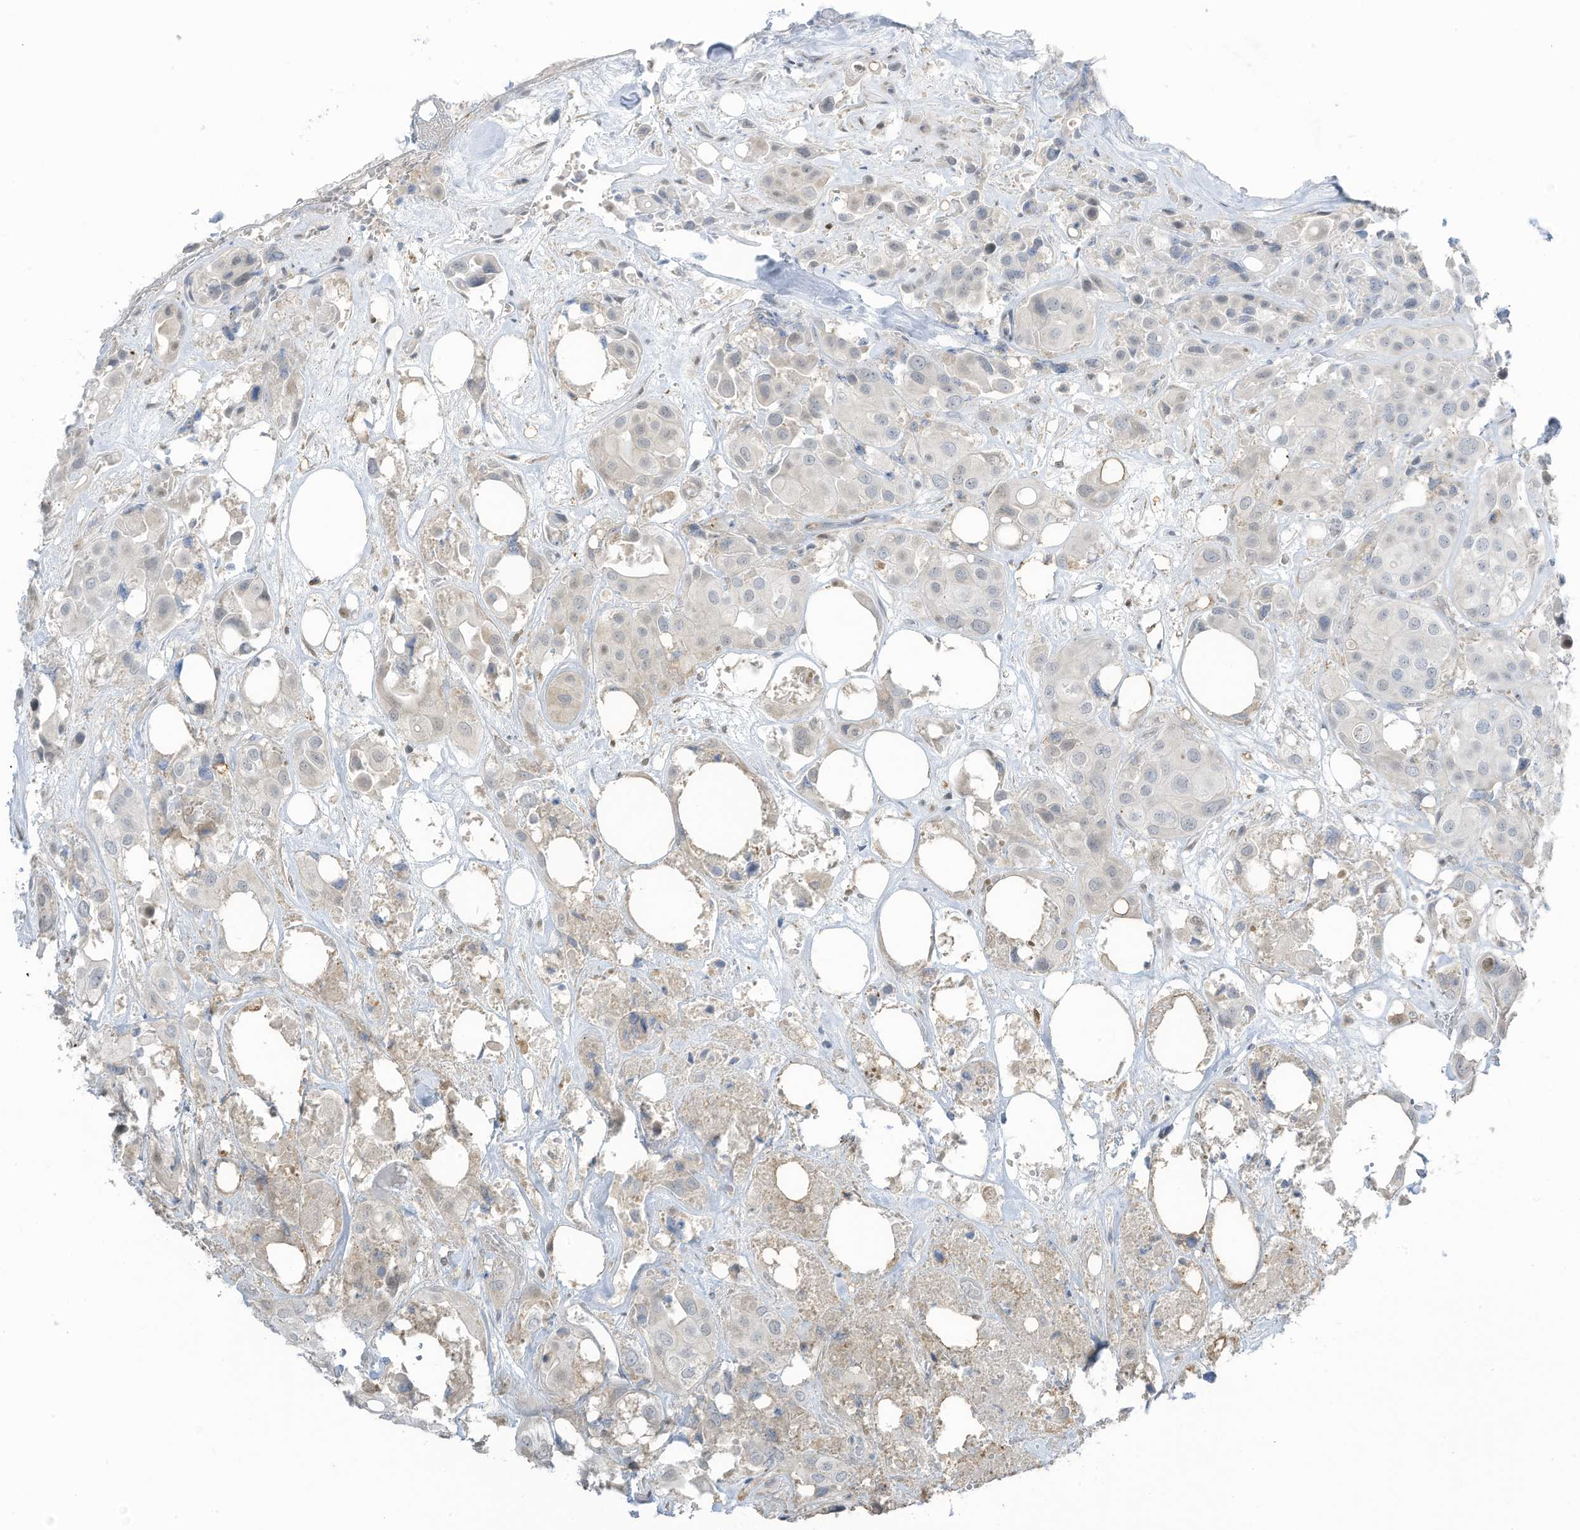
{"staining": {"intensity": "negative", "quantity": "none", "location": "none"}, "tissue": "urothelial cancer", "cell_type": "Tumor cells", "image_type": "cancer", "snomed": [{"axis": "morphology", "description": "Urothelial carcinoma, High grade"}, {"axis": "topography", "description": "Urinary bladder"}], "caption": "Image shows no protein positivity in tumor cells of urothelial cancer tissue.", "gene": "ASPRV1", "patient": {"sex": "male", "age": 64}}